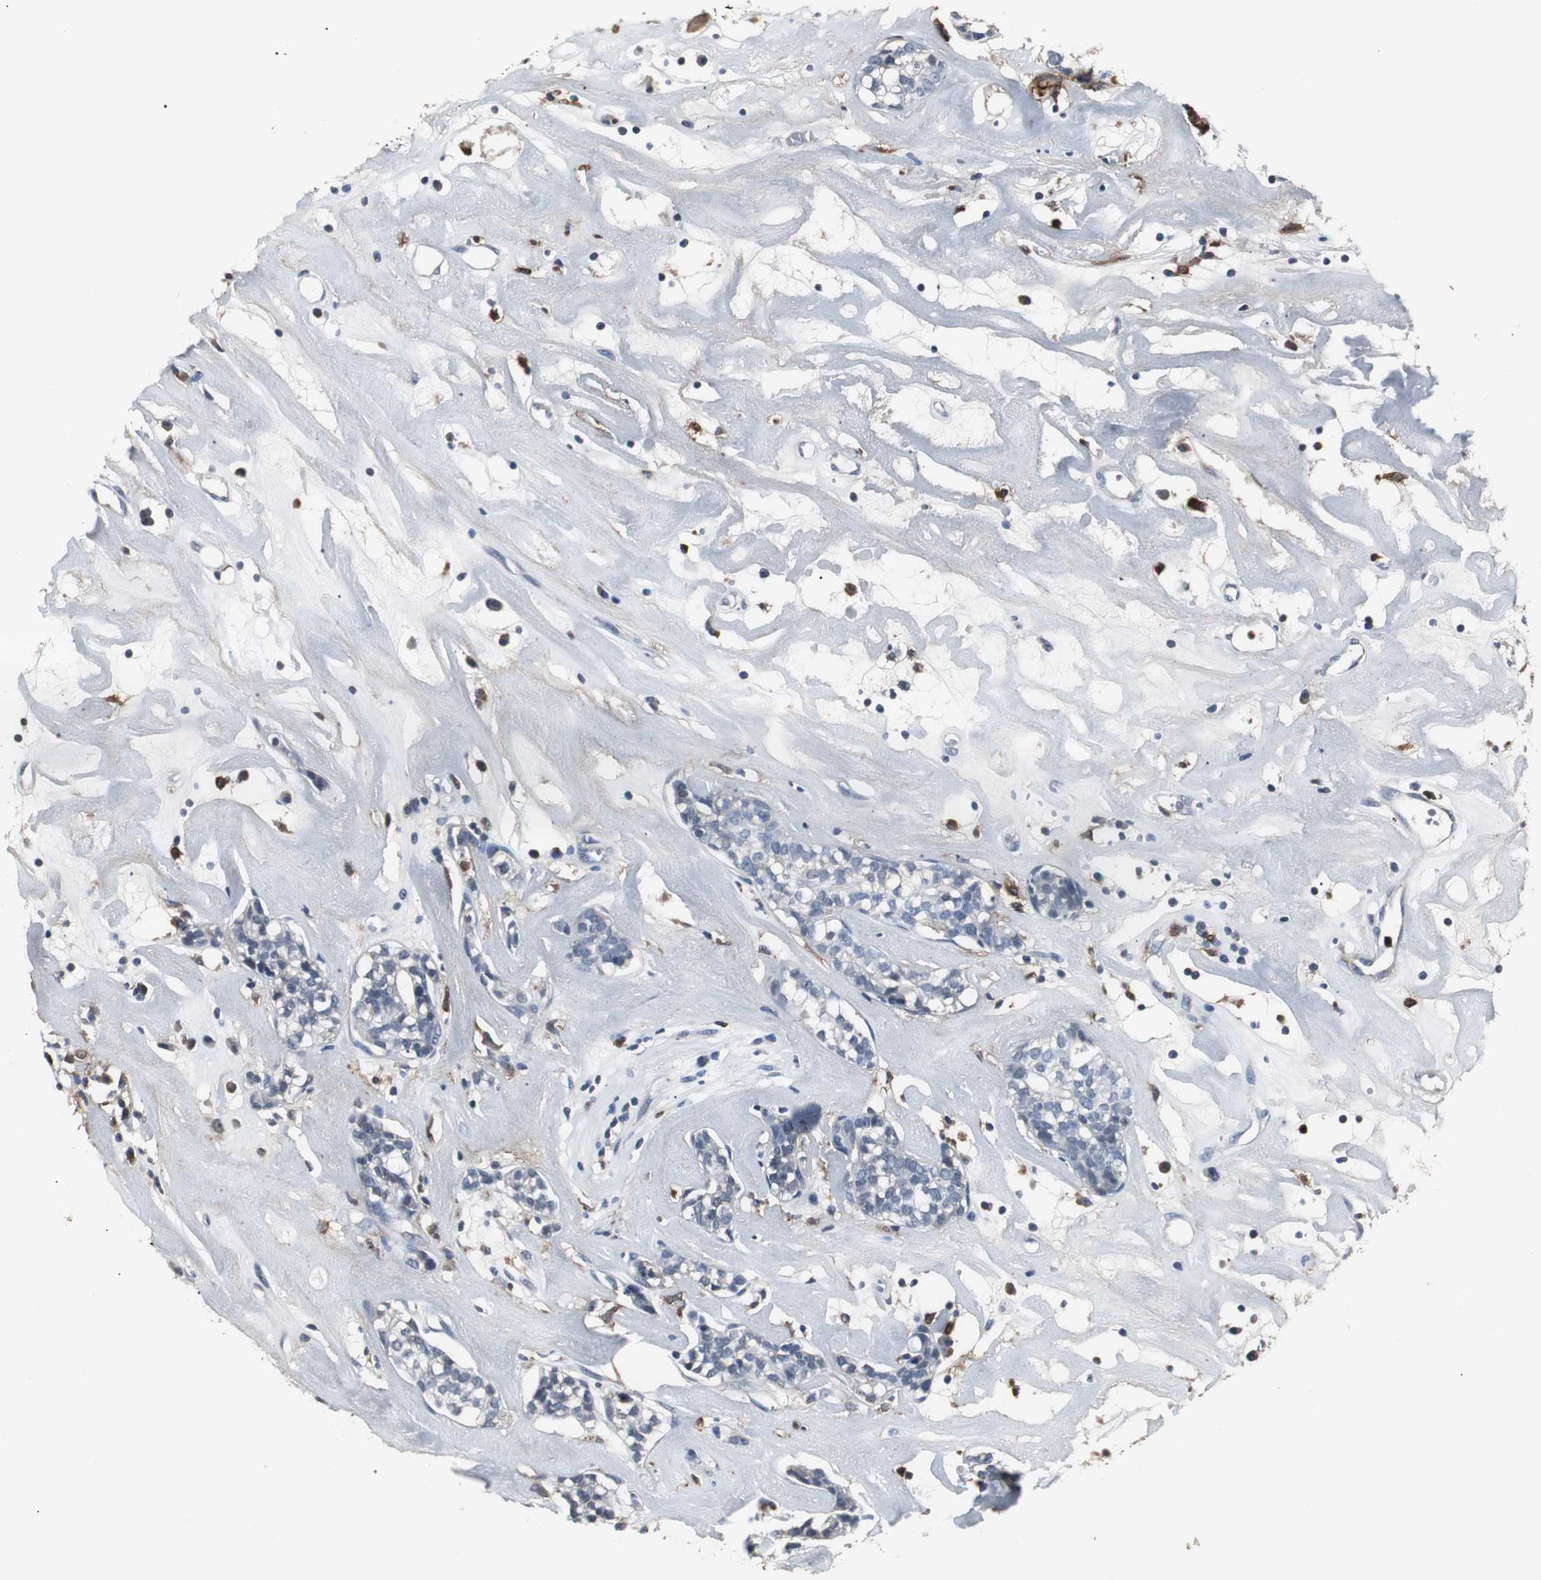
{"staining": {"intensity": "negative", "quantity": "none", "location": "none"}, "tissue": "head and neck cancer", "cell_type": "Tumor cells", "image_type": "cancer", "snomed": [{"axis": "morphology", "description": "Adenocarcinoma, NOS"}, {"axis": "topography", "description": "Salivary gland"}, {"axis": "topography", "description": "Head-Neck"}], "caption": "IHC image of neoplastic tissue: human head and neck cancer (adenocarcinoma) stained with DAB demonstrates no significant protein staining in tumor cells.", "gene": "NCF2", "patient": {"sex": "female", "age": 65}}